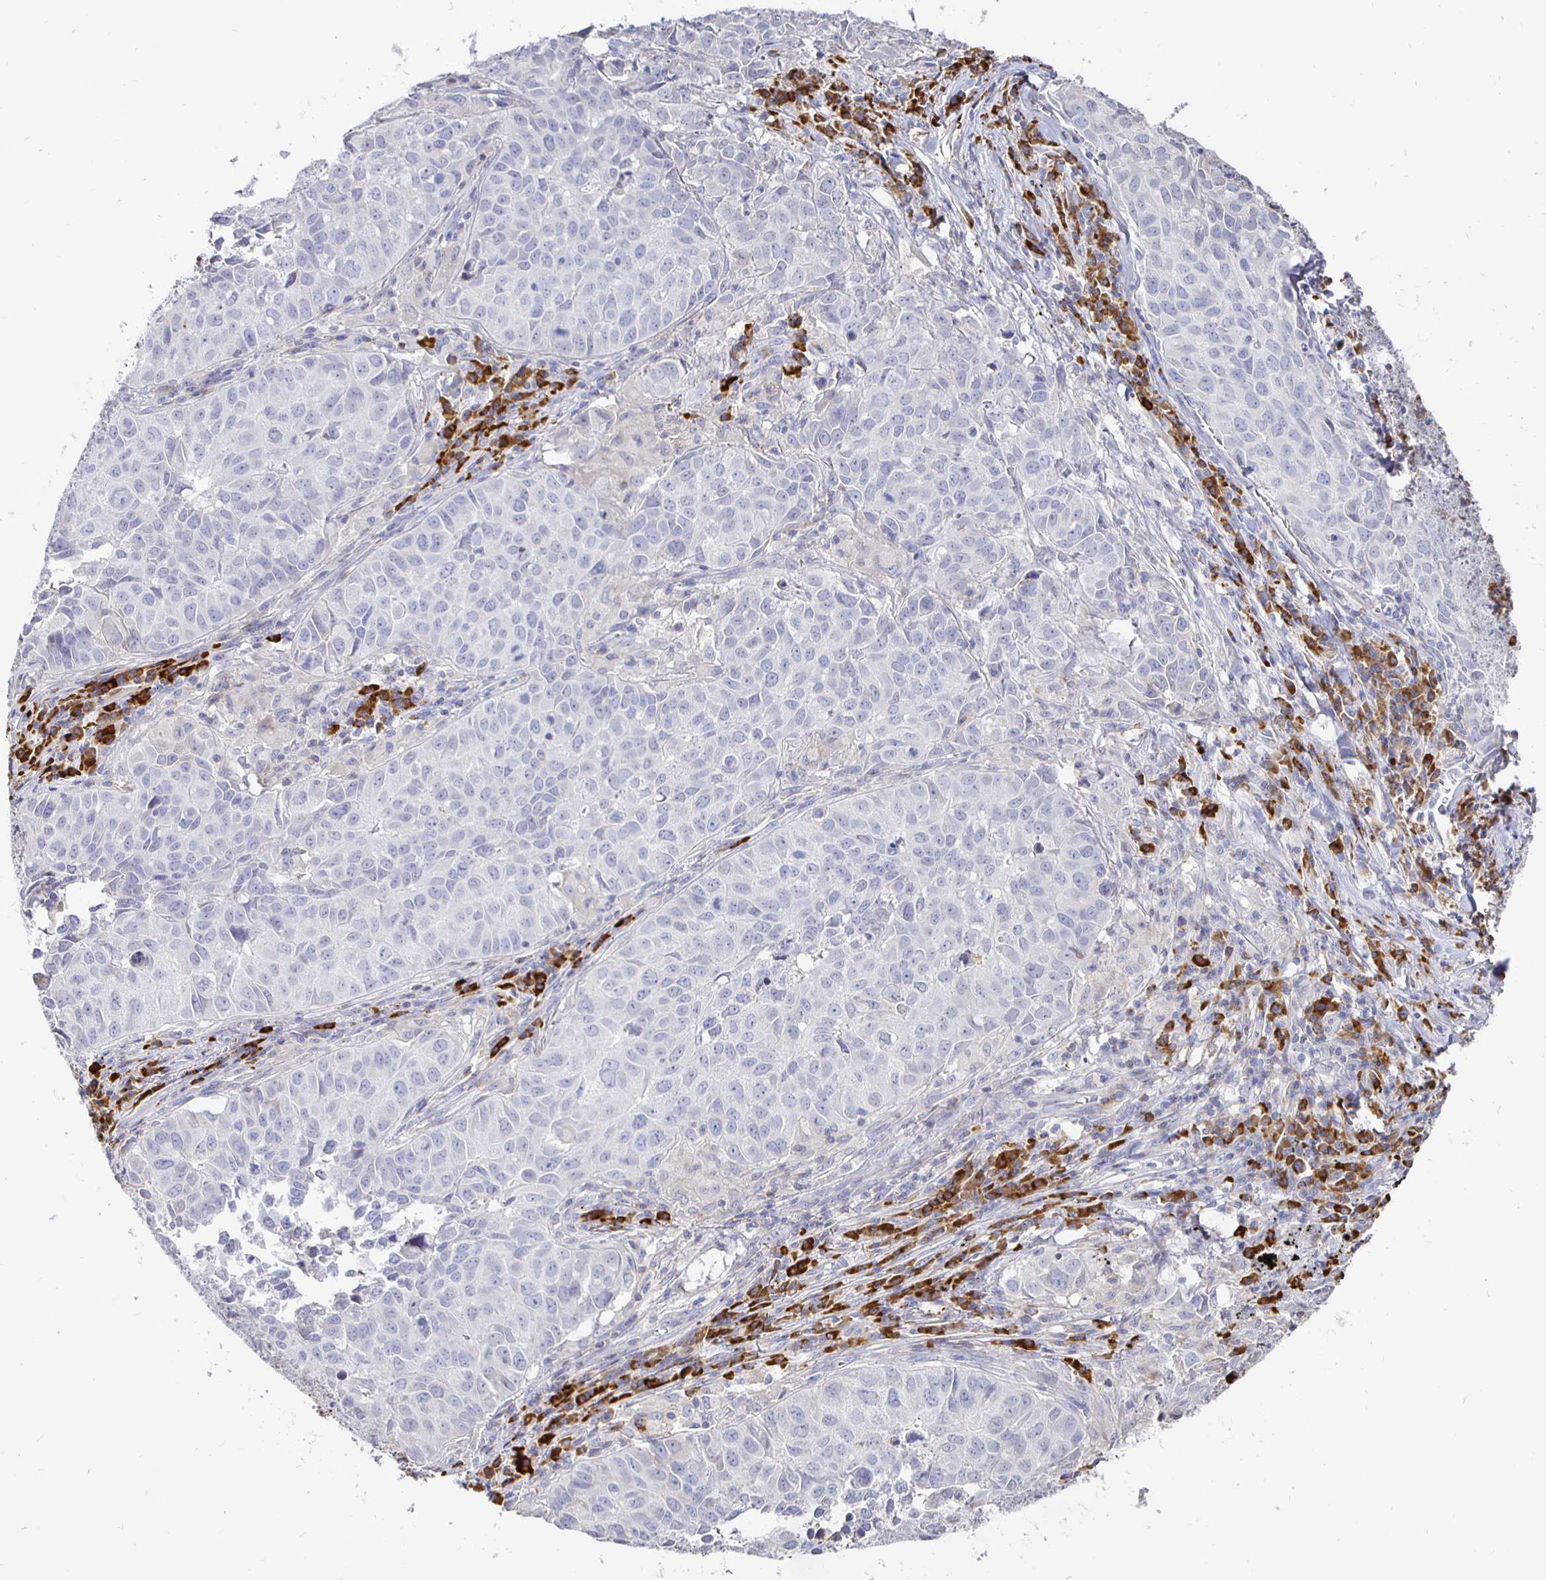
{"staining": {"intensity": "negative", "quantity": "none", "location": "none"}, "tissue": "lung cancer", "cell_type": "Tumor cells", "image_type": "cancer", "snomed": [{"axis": "morphology", "description": "Adenocarcinoma, NOS"}, {"axis": "topography", "description": "Lung"}], "caption": "Lung cancer was stained to show a protein in brown. There is no significant positivity in tumor cells.", "gene": "CXCR3", "patient": {"sex": "female", "age": 50}}